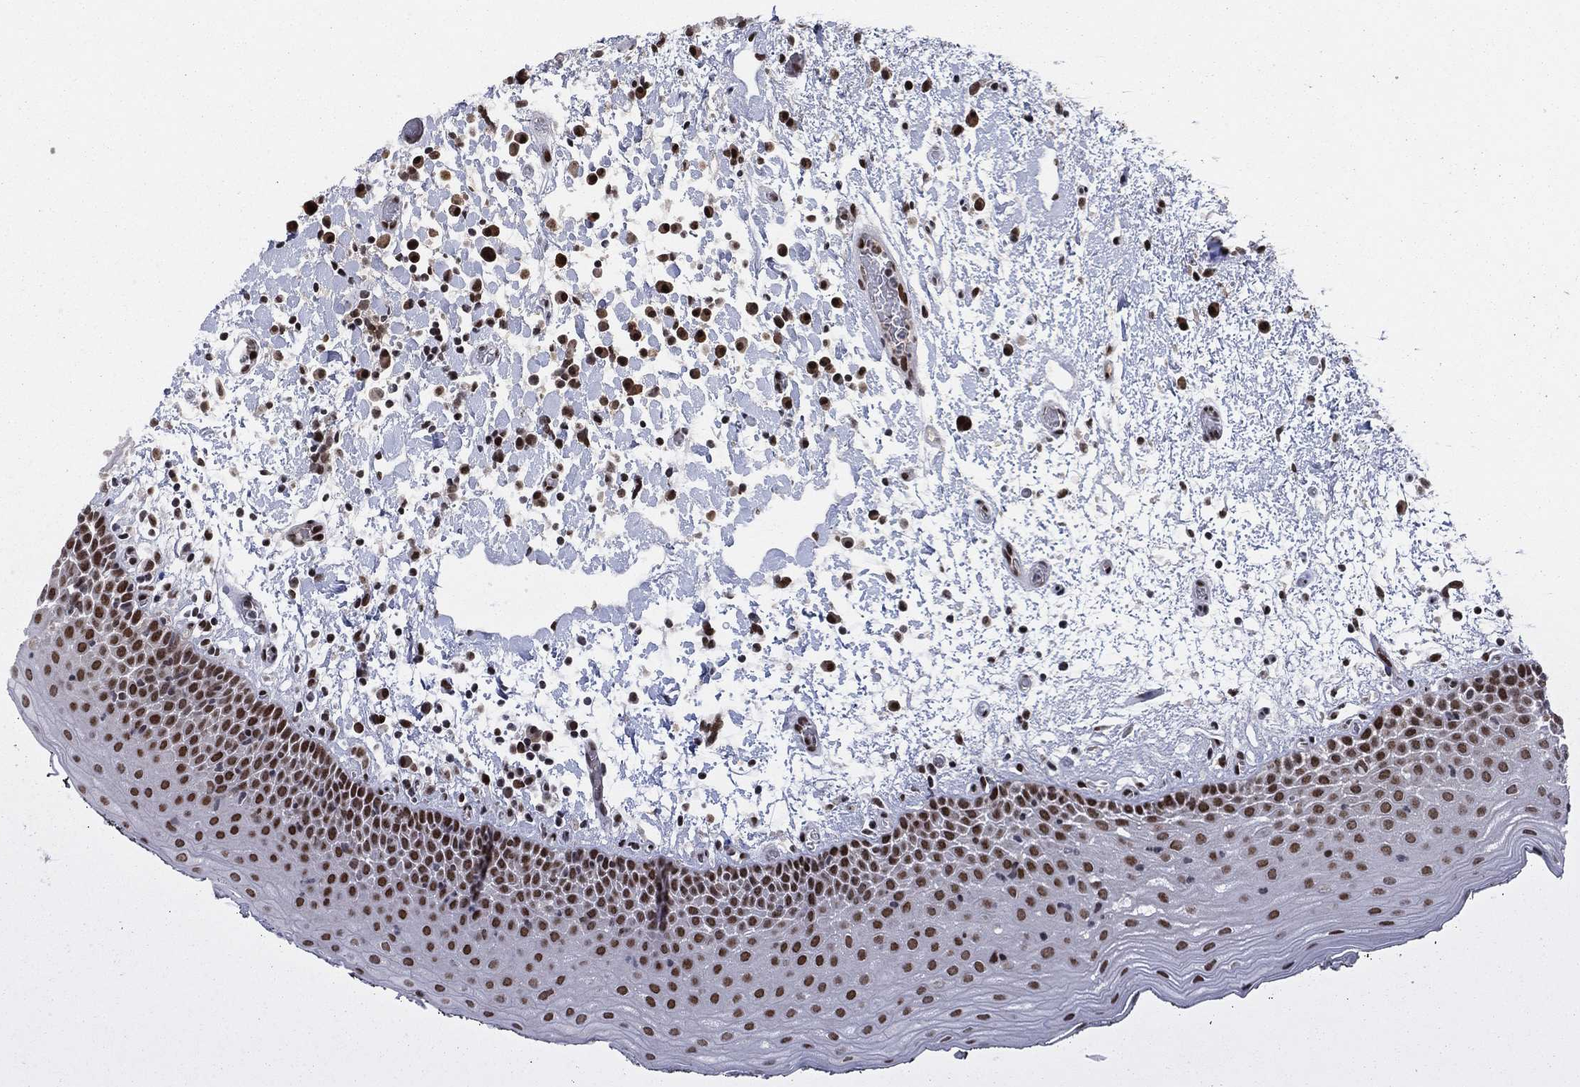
{"staining": {"intensity": "strong", "quantity": "25%-75%", "location": "nuclear"}, "tissue": "oral mucosa", "cell_type": "Squamous epithelial cells", "image_type": "normal", "snomed": [{"axis": "morphology", "description": "Normal tissue, NOS"}, {"axis": "morphology", "description": "Squamous cell carcinoma, NOS"}, {"axis": "topography", "description": "Oral tissue"}, {"axis": "topography", "description": "Tounge, NOS"}, {"axis": "topography", "description": "Head-Neck"}], "caption": "Squamous epithelial cells display high levels of strong nuclear expression in about 25%-75% of cells in benign oral mucosa.", "gene": "RTF1", "patient": {"sex": "female", "age": 80}}